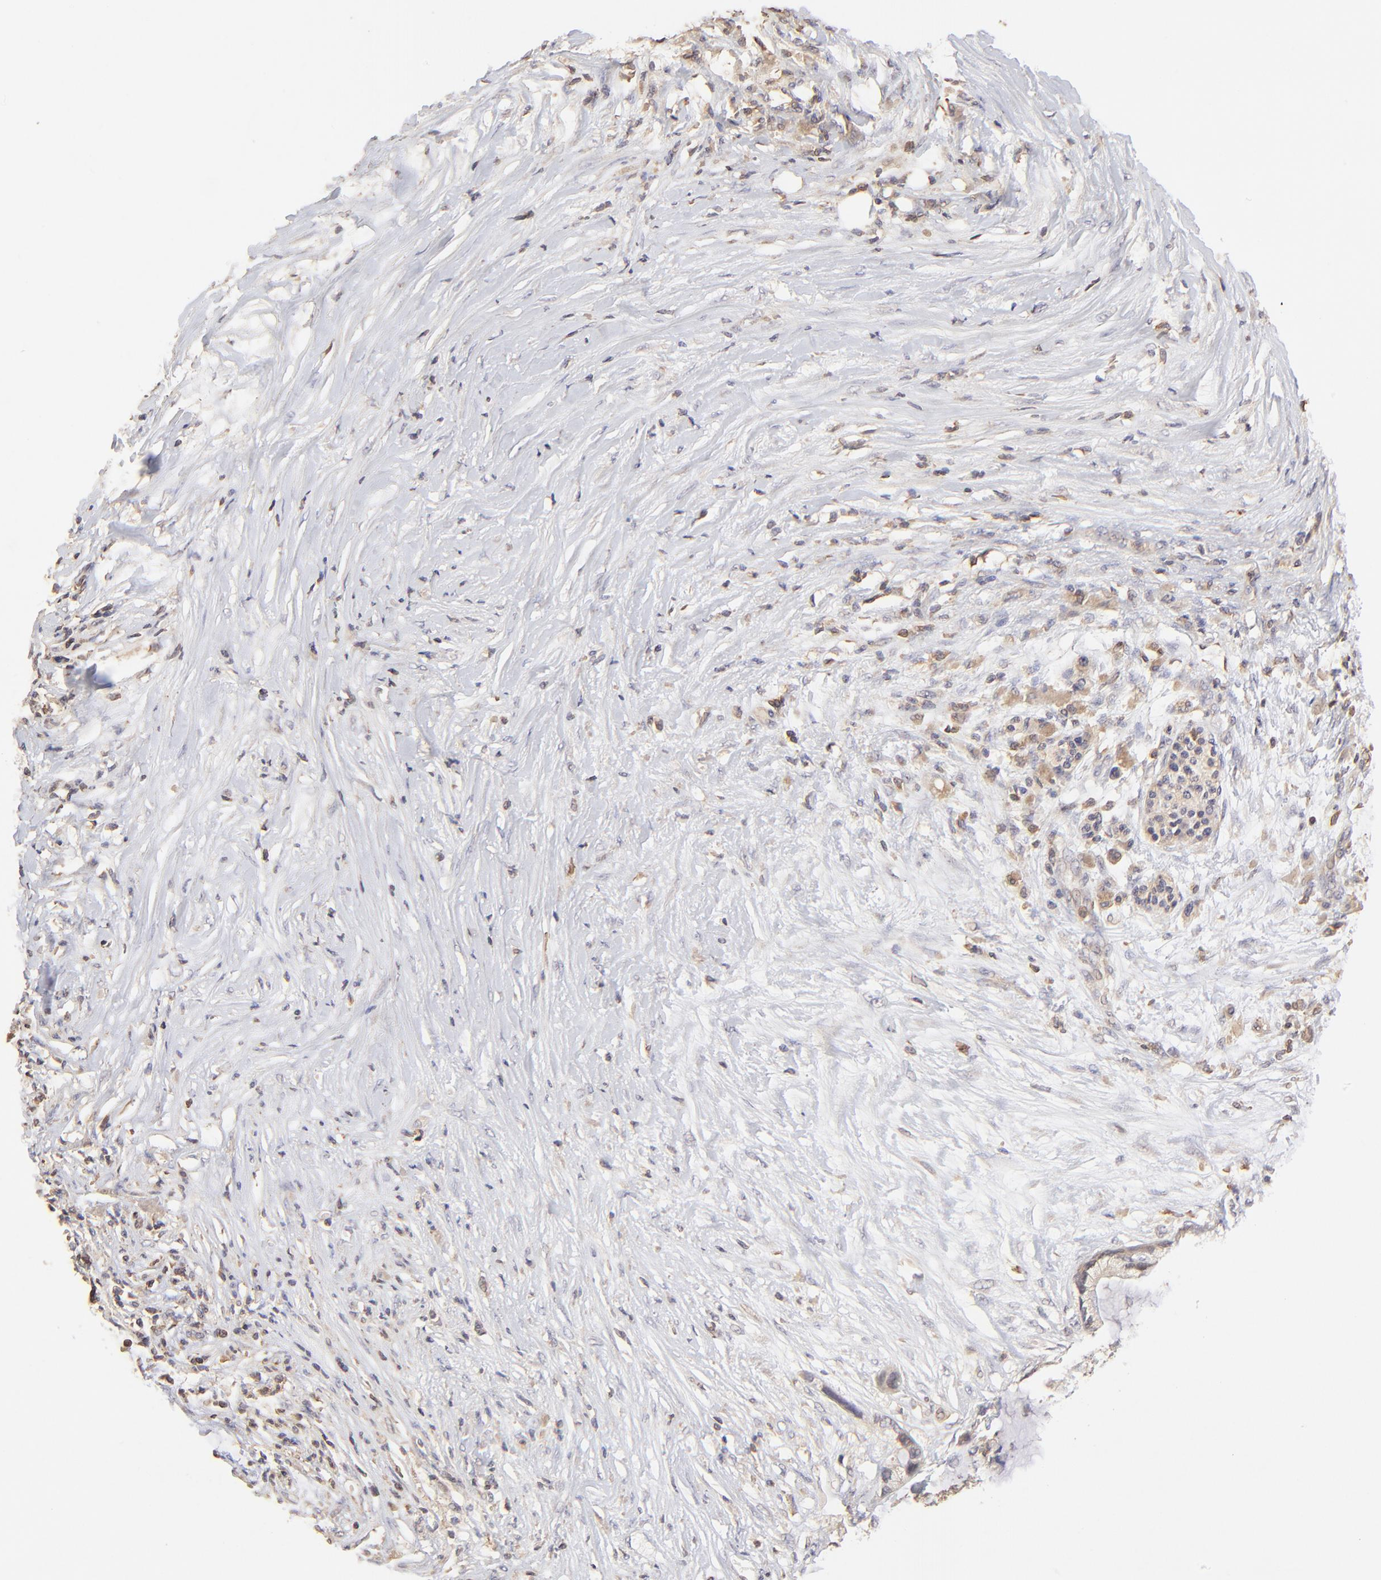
{"staining": {"intensity": "weak", "quantity": ">75%", "location": "cytoplasmic/membranous"}, "tissue": "pancreatic cancer", "cell_type": "Tumor cells", "image_type": "cancer", "snomed": [{"axis": "morphology", "description": "Adenocarcinoma, NOS"}, {"axis": "topography", "description": "Pancreas"}], "caption": "Adenocarcinoma (pancreatic) stained with a protein marker shows weak staining in tumor cells.", "gene": "STON2", "patient": {"sex": "female", "age": 59}}